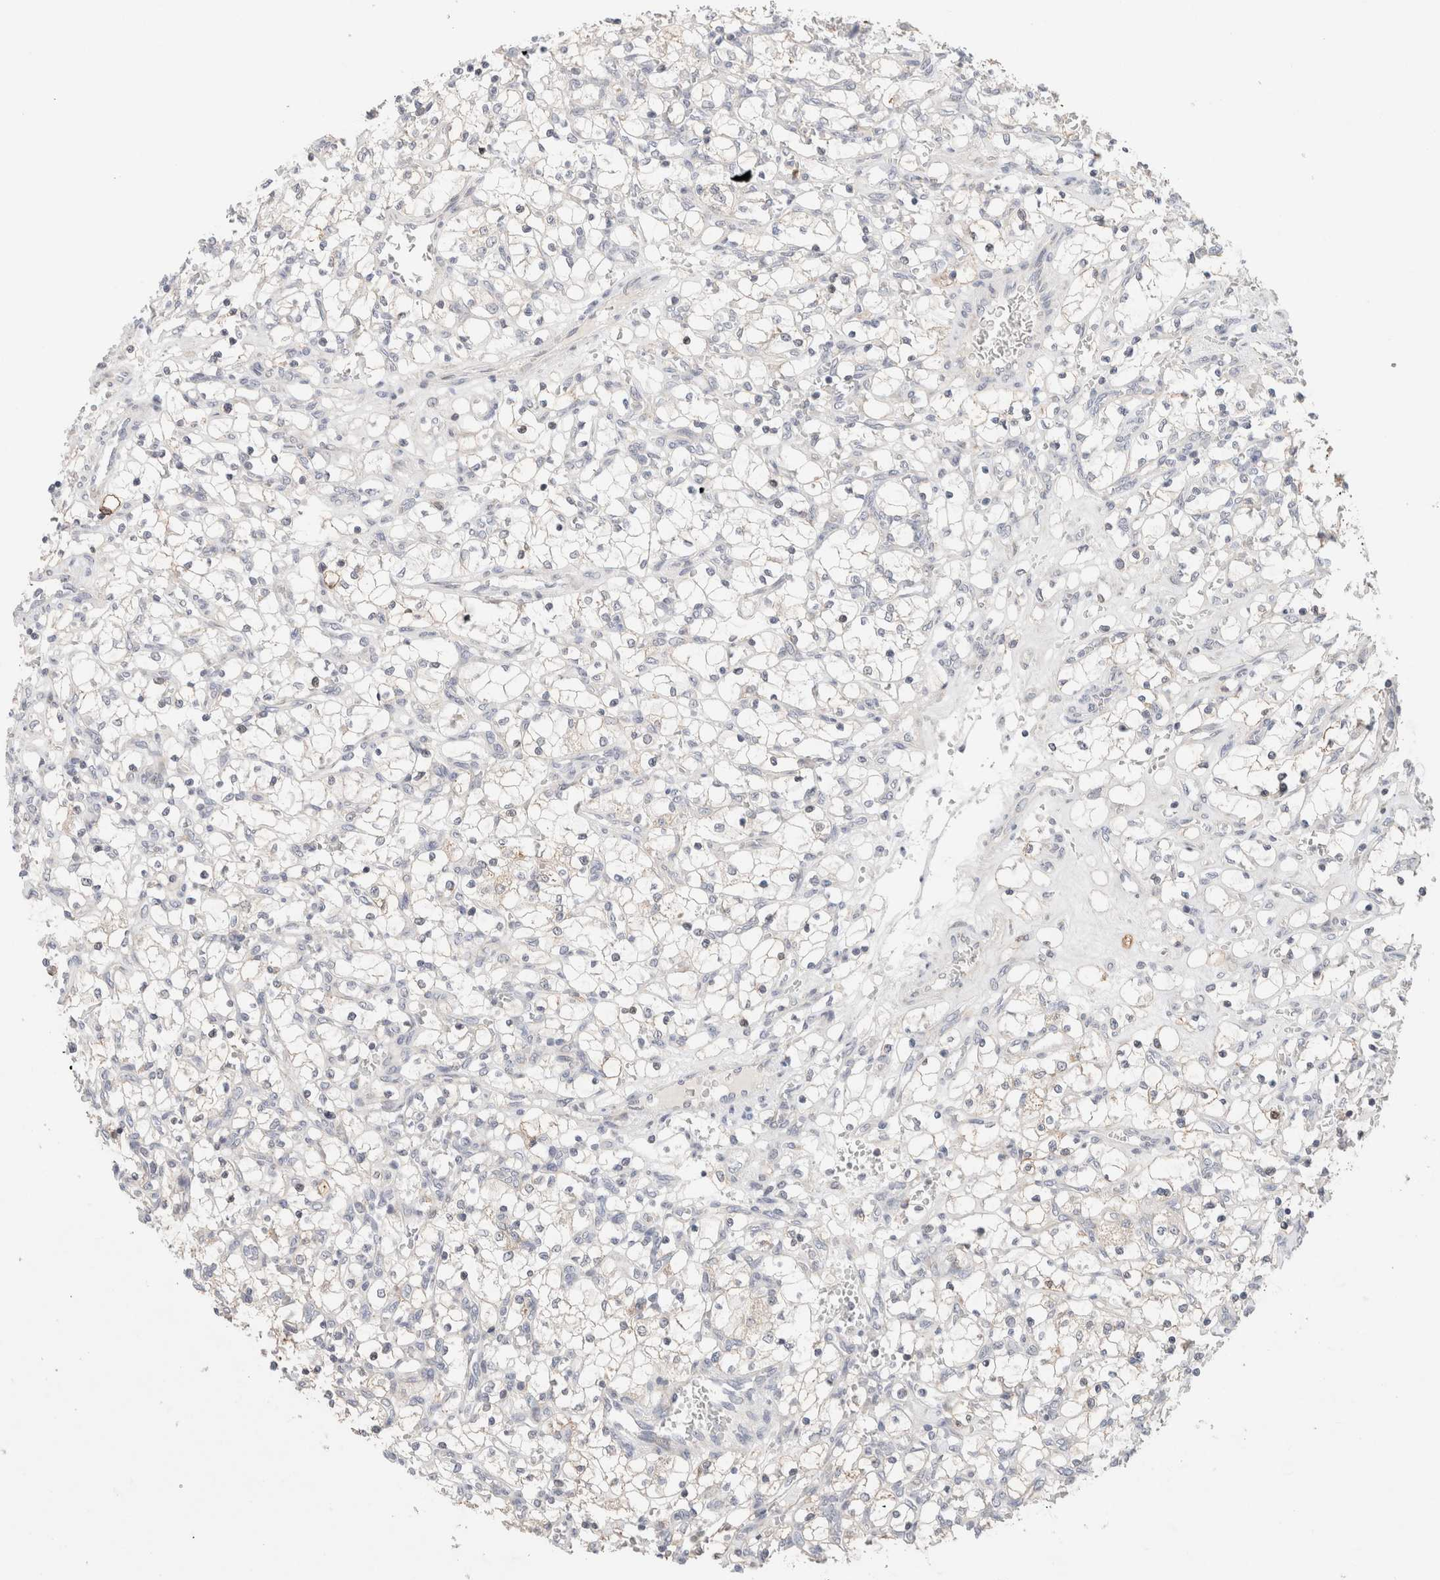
{"staining": {"intensity": "negative", "quantity": "none", "location": "none"}, "tissue": "renal cancer", "cell_type": "Tumor cells", "image_type": "cancer", "snomed": [{"axis": "morphology", "description": "Adenocarcinoma, NOS"}, {"axis": "topography", "description": "Kidney"}], "caption": "The IHC photomicrograph has no significant positivity in tumor cells of adenocarcinoma (renal) tissue.", "gene": "ERI3", "patient": {"sex": "female", "age": 69}}